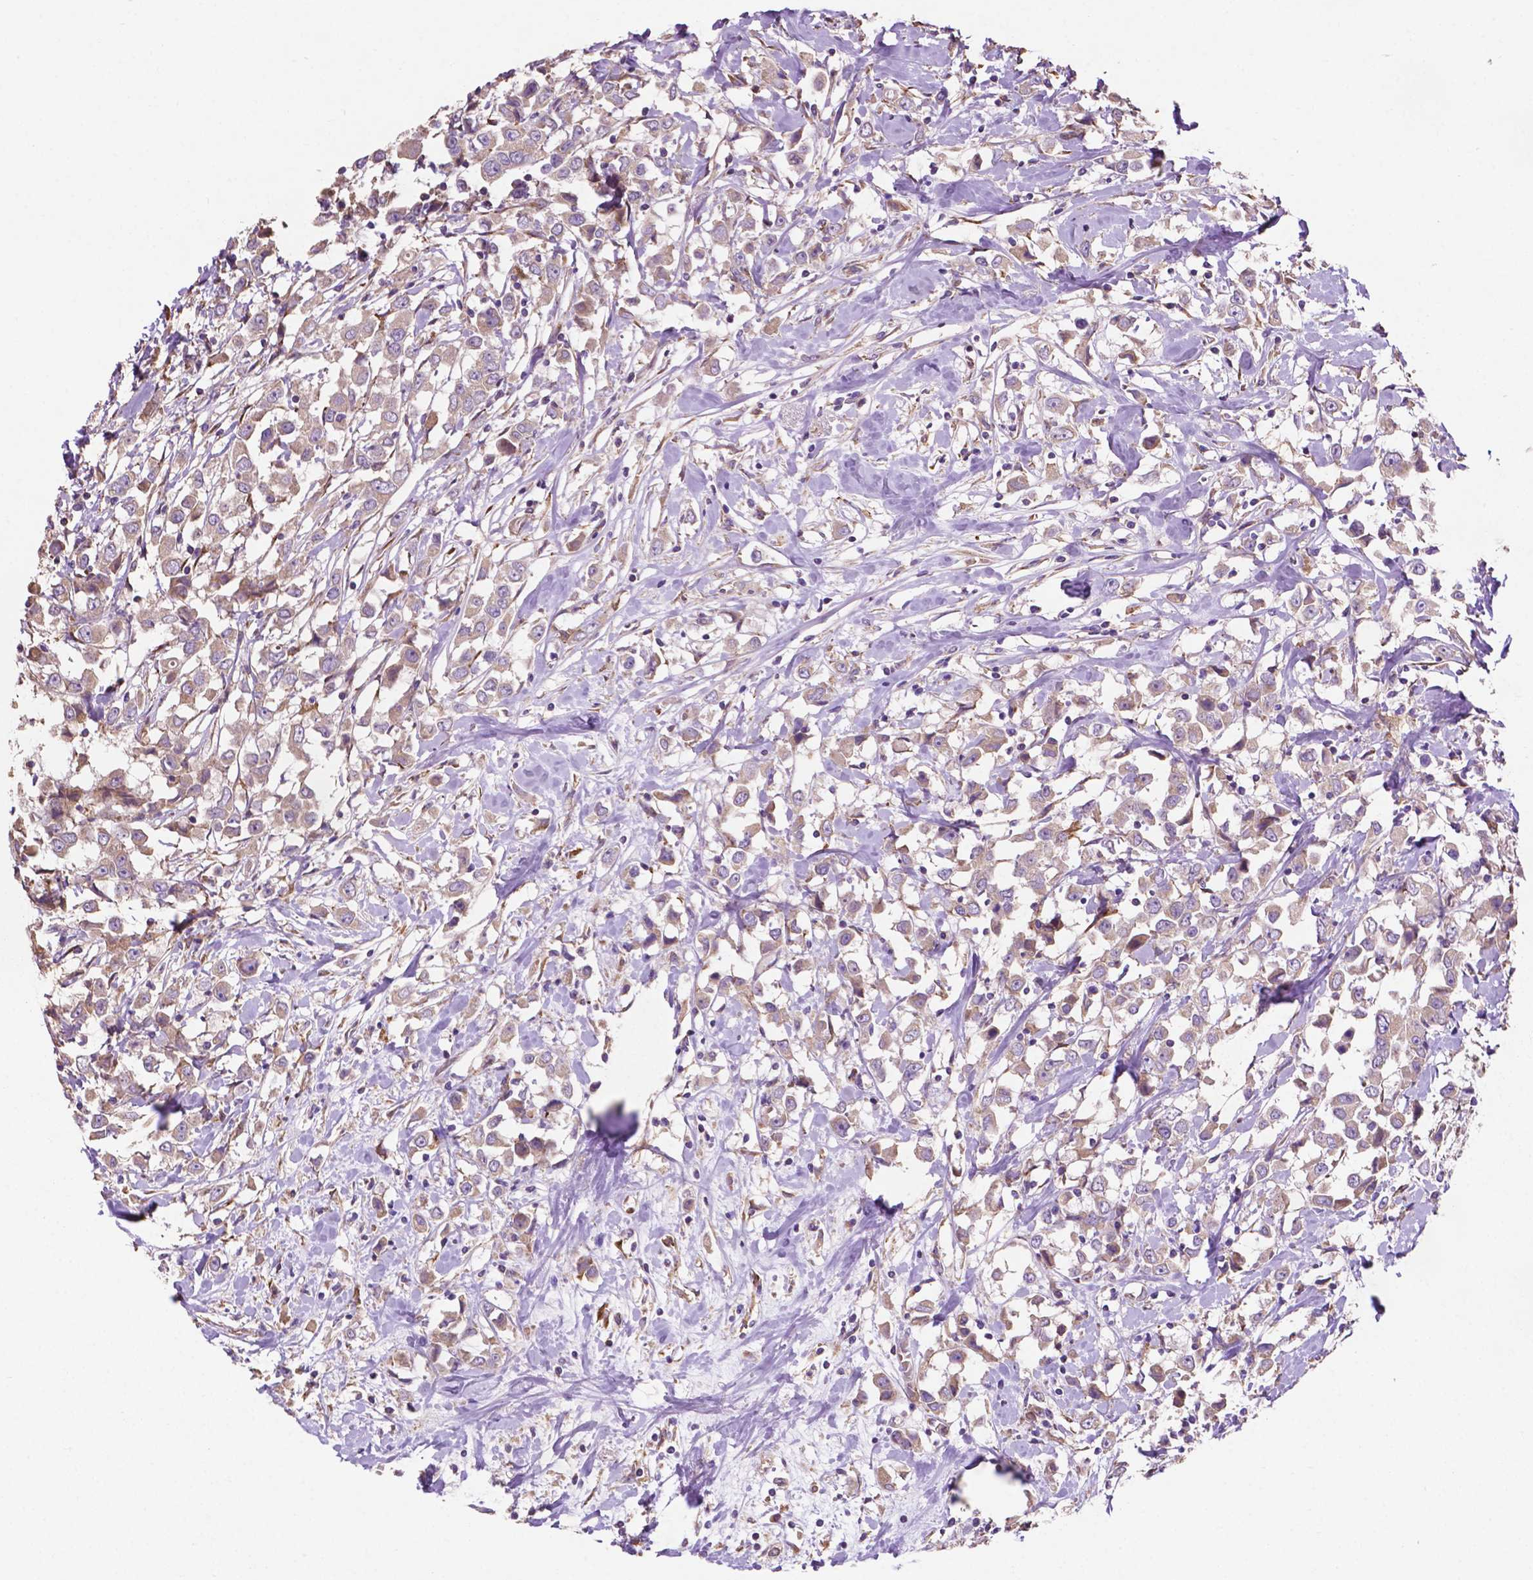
{"staining": {"intensity": "negative", "quantity": "none", "location": "none"}, "tissue": "breast cancer", "cell_type": "Tumor cells", "image_type": "cancer", "snomed": [{"axis": "morphology", "description": "Duct carcinoma"}, {"axis": "topography", "description": "Breast"}], "caption": "High power microscopy photomicrograph of an immunohistochemistry photomicrograph of breast cancer (intraductal carcinoma), revealing no significant staining in tumor cells.", "gene": "MBTPS1", "patient": {"sex": "female", "age": 61}}